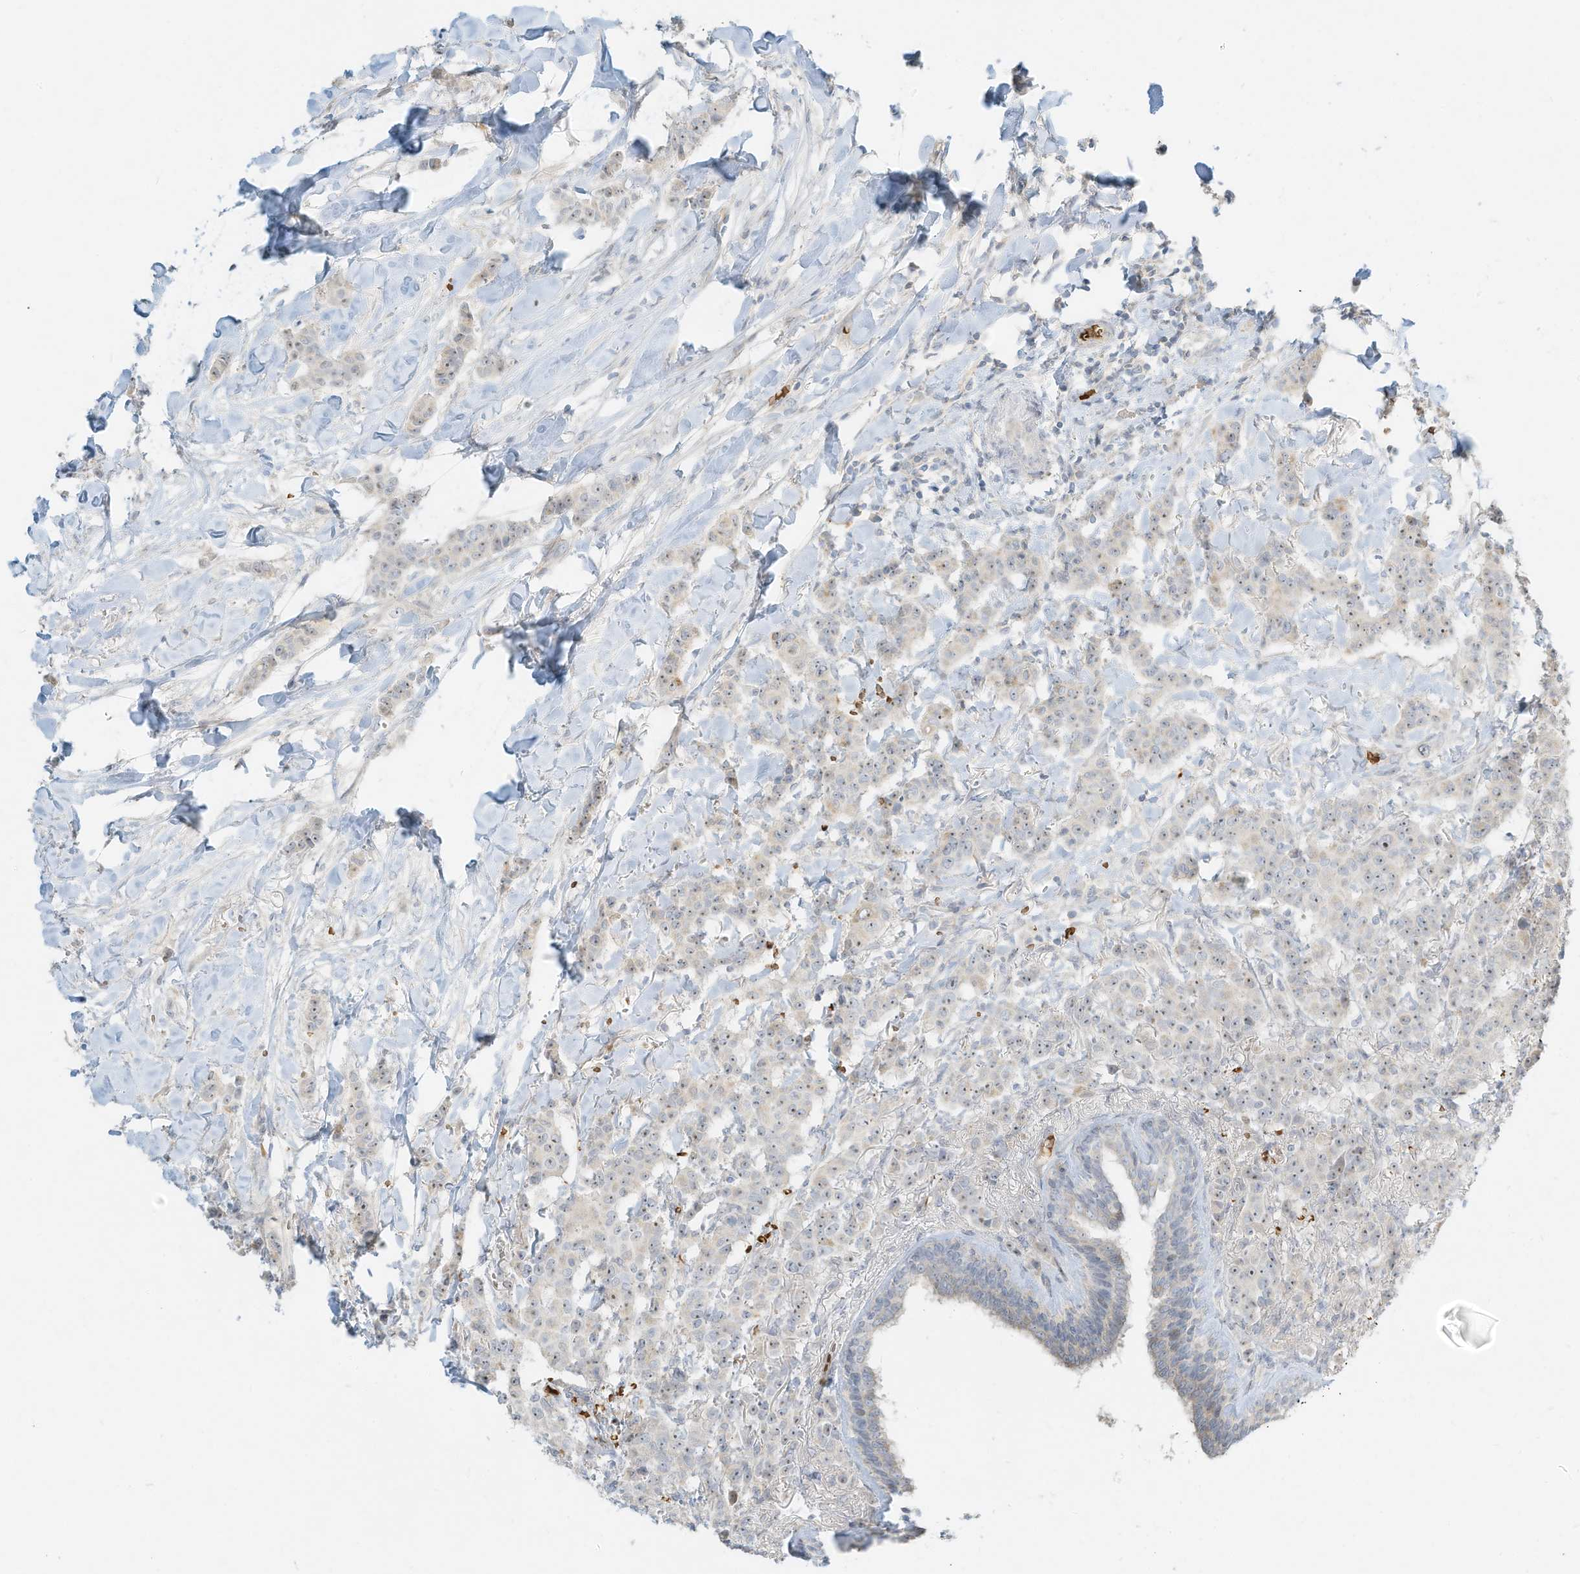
{"staining": {"intensity": "negative", "quantity": "none", "location": "none"}, "tissue": "breast cancer", "cell_type": "Tumor cells", "image_type": "cancer", "snomed": [{"axis": "morphology", "description": "Duct carcinoma"}, {"axis": "topography", "description": "Breast"}], "caption": "Photomicrograph shows no significant protein staining in tumor cells of breast cancer.", "gene": "OFD1", "patient": {"sex": "female", "age": 40}}